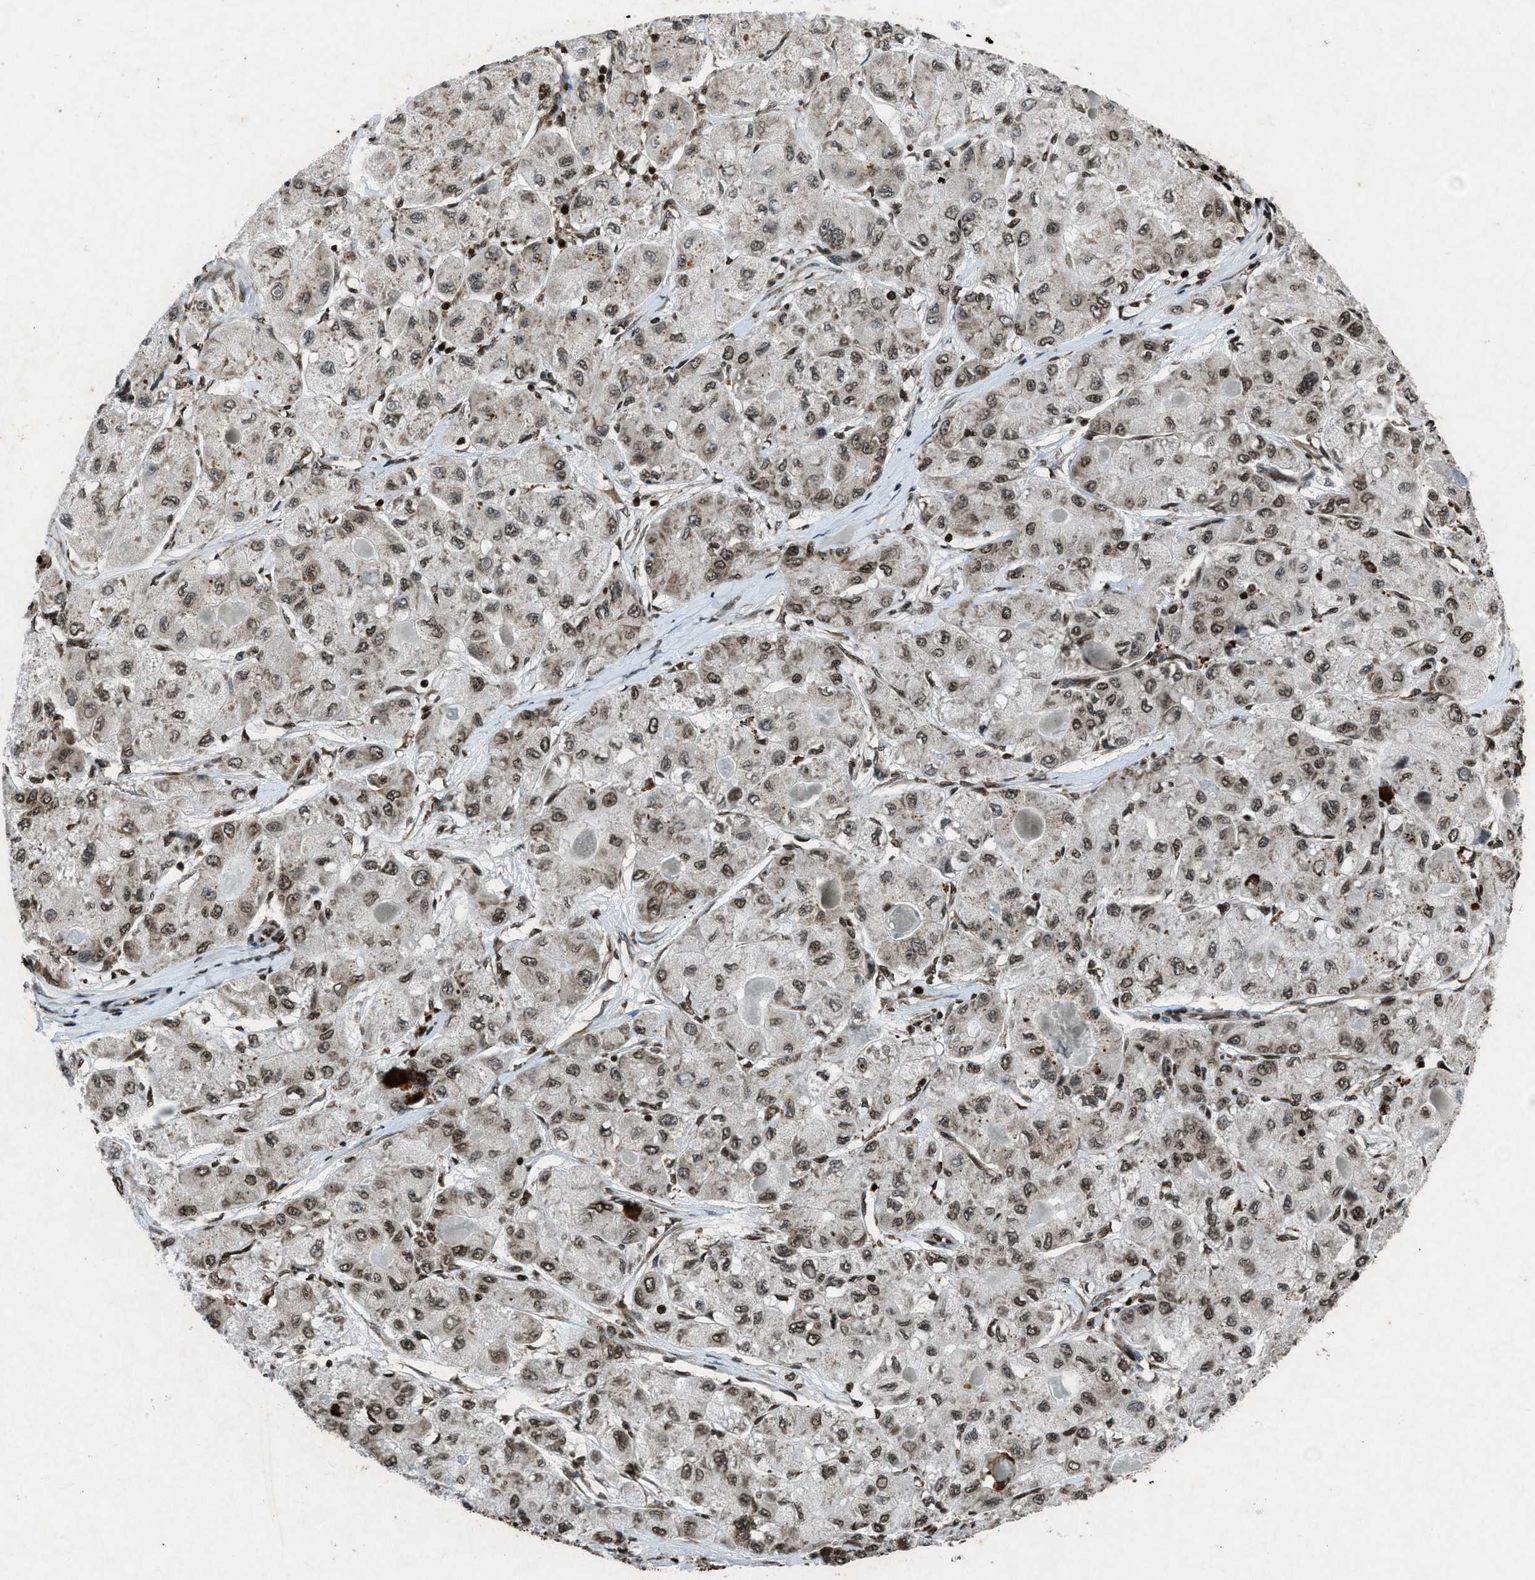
{"staining": {"intensity": "strong", "quantity": "<25%", "location": "nuclear"}, "tissue": "liver cancer", "cell_type": "Tumor cells", "image_type": "cancer", "snomed": [{"axis": "morphology", "description": "Carcinoma, Hepatocellular, NOS"}, {"axis": "topography", "description": "Liver"}], "caption": "A micrograph showing strong nuclear expression in approximately <25% of tumor cells in hepatocellular carcinoma (liver), as visualized by brown immunohistochemical staining.", "gene": "NXF1", "patient": {"sex": "male", "age": 80}}